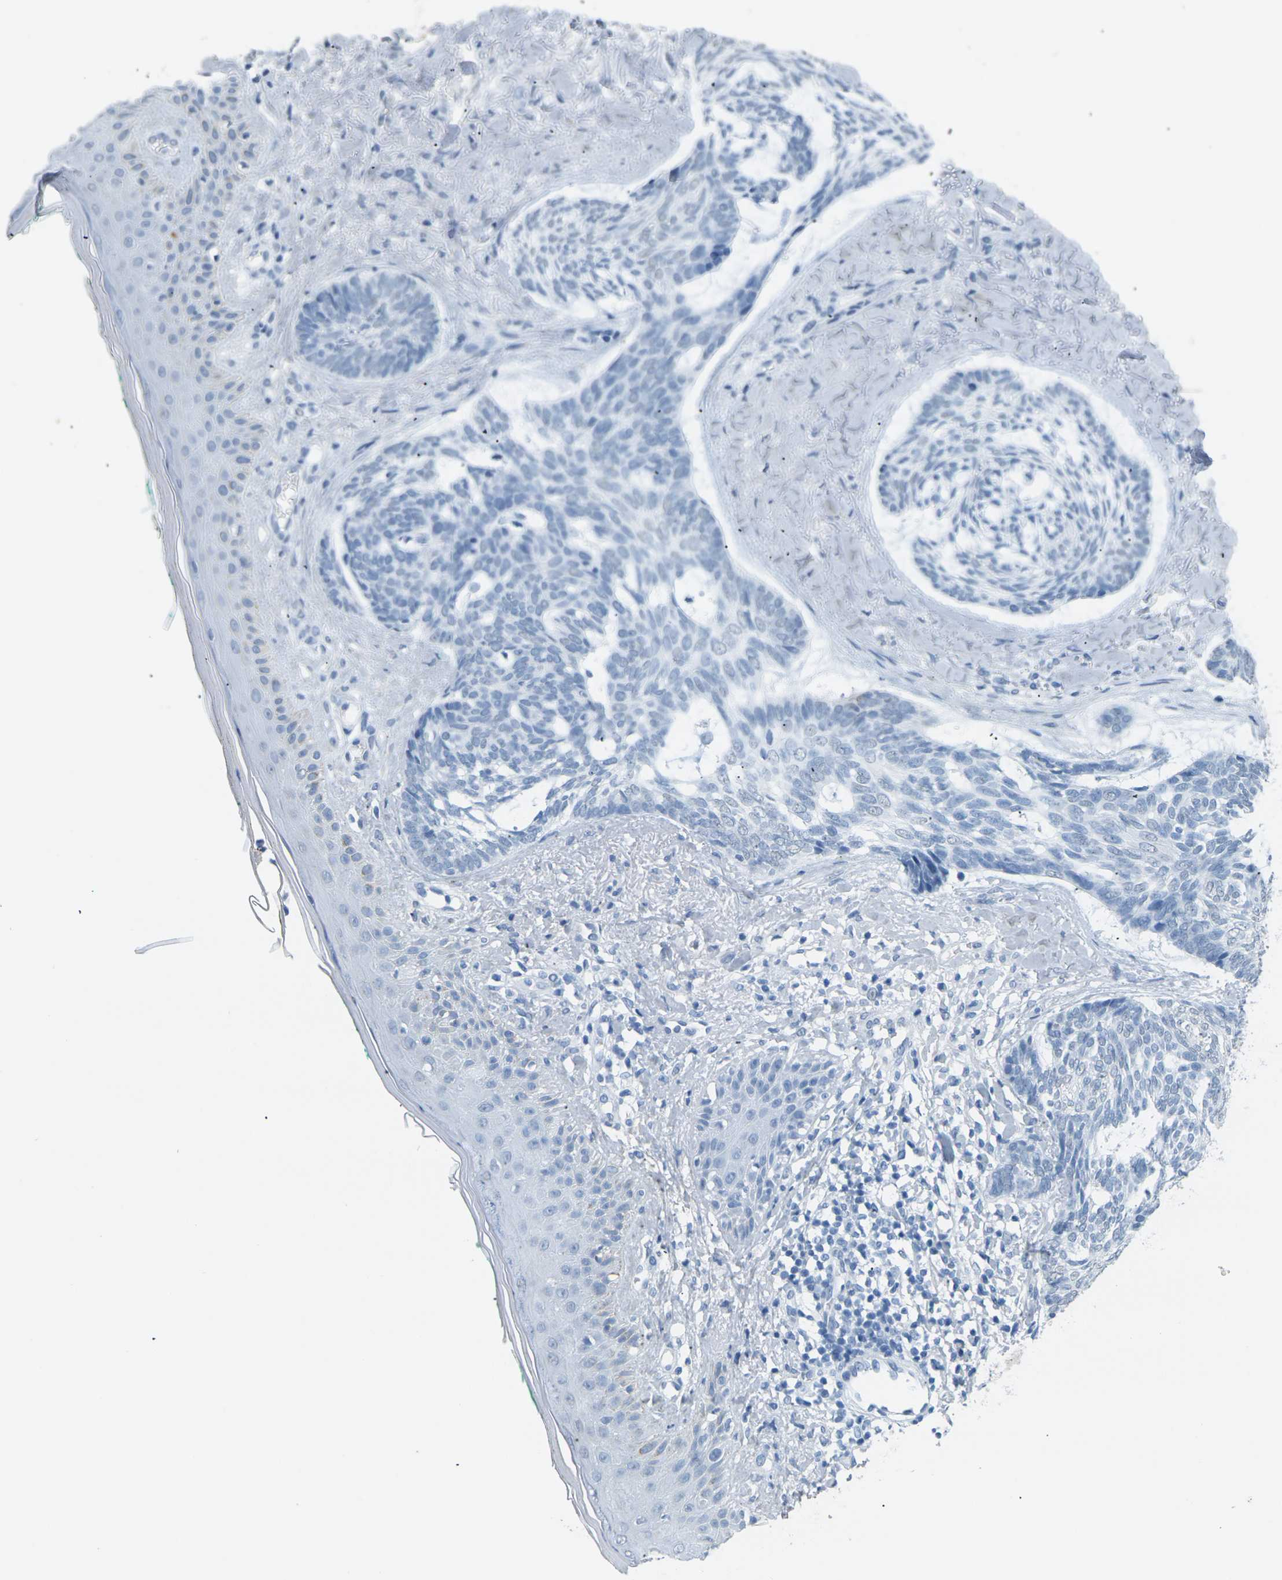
{"staining": {"intensity": "negative", "quantity": "none", "location": "none"}, "tissue": "skin cancer", "cell_type": "Tumor cells", "image_type": "cancer", "snomed": [{"axis": "morphology", "description": "Basal cell carcinoma"}, {"axis": "topography", "description": "Skin"}], "caption": "The image exhibits no significant expression in tumor cells of basal cell carcinoma (skin).", "gene": "CTAG1A", "patient": {"sex": "male", "age": 43}}